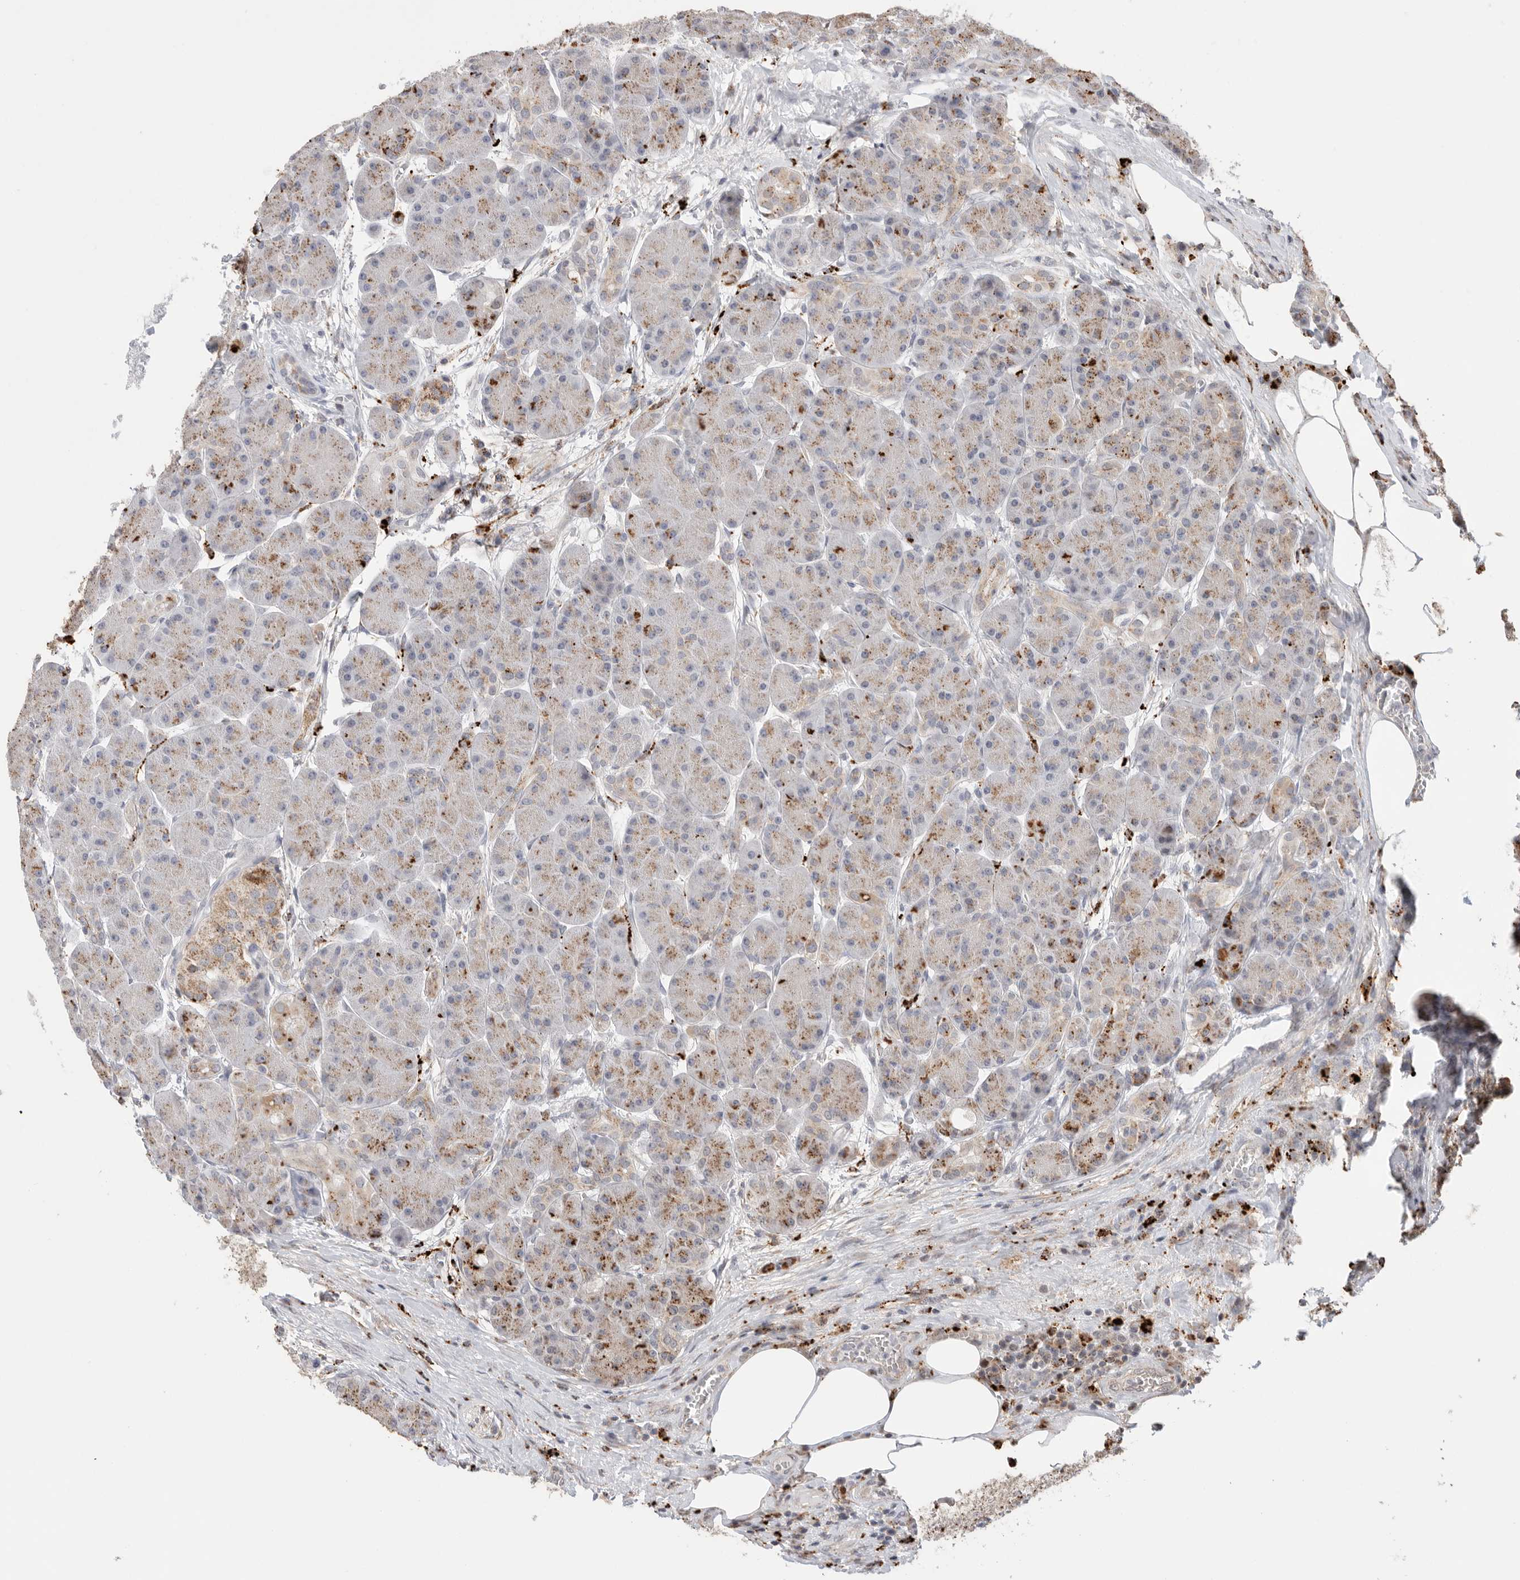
{"staining": {"intensity": "moderate", "quantity": "25%-75%", "location": "cytoplasmic/membranous"}, "tissue": "pancreas", "cell_type": "Exocrine glandular cells", "image_type": "normal", "snomed": [{"axis": "morphology", "description": "Normal tissue, NOS"}, {"axis": "topography", "description": "Pancreas"}], "caption": "DAB (3,3'-diaminobenzidine) immunohistochemical staining of normal human pancreas reveals moderate cytoplasmic/membranous protein positivity in approximately 25%-75% of exocrine glandular cells.", "gene": "GGH", "patient": {"sex": "male", "age": 63}}